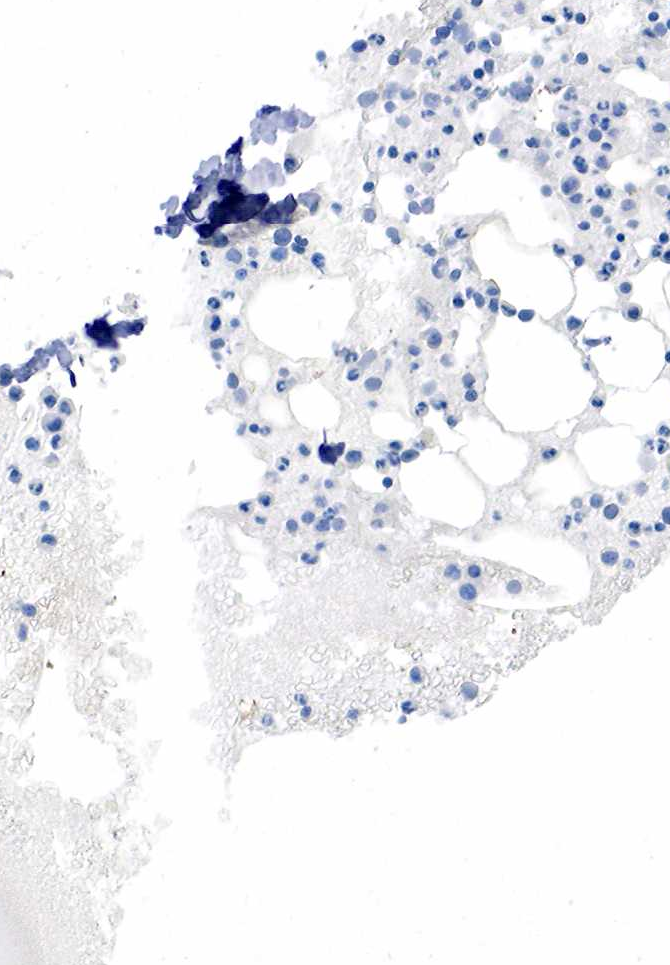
{"staining": {"intensity": "negative", "quantity": "none", "location": "none"}, "tissue": "bone marrow", "cell_type": "Hematopoietic cells", "image_type": "normal", "snomed": [{"axis": "morphology", "description": "Normal tissue, NOS"}, {"axis": "topography", "description": "Bone marrow"}], "caption": "A histopathology image of human bone marrow is negative for staining in hematopoietic cells. (DAB immunohistochemistry (IHC) with hematoxylin counter stain).", "gene": "PTH", "patient": {"sex": "female", "age": 74}}